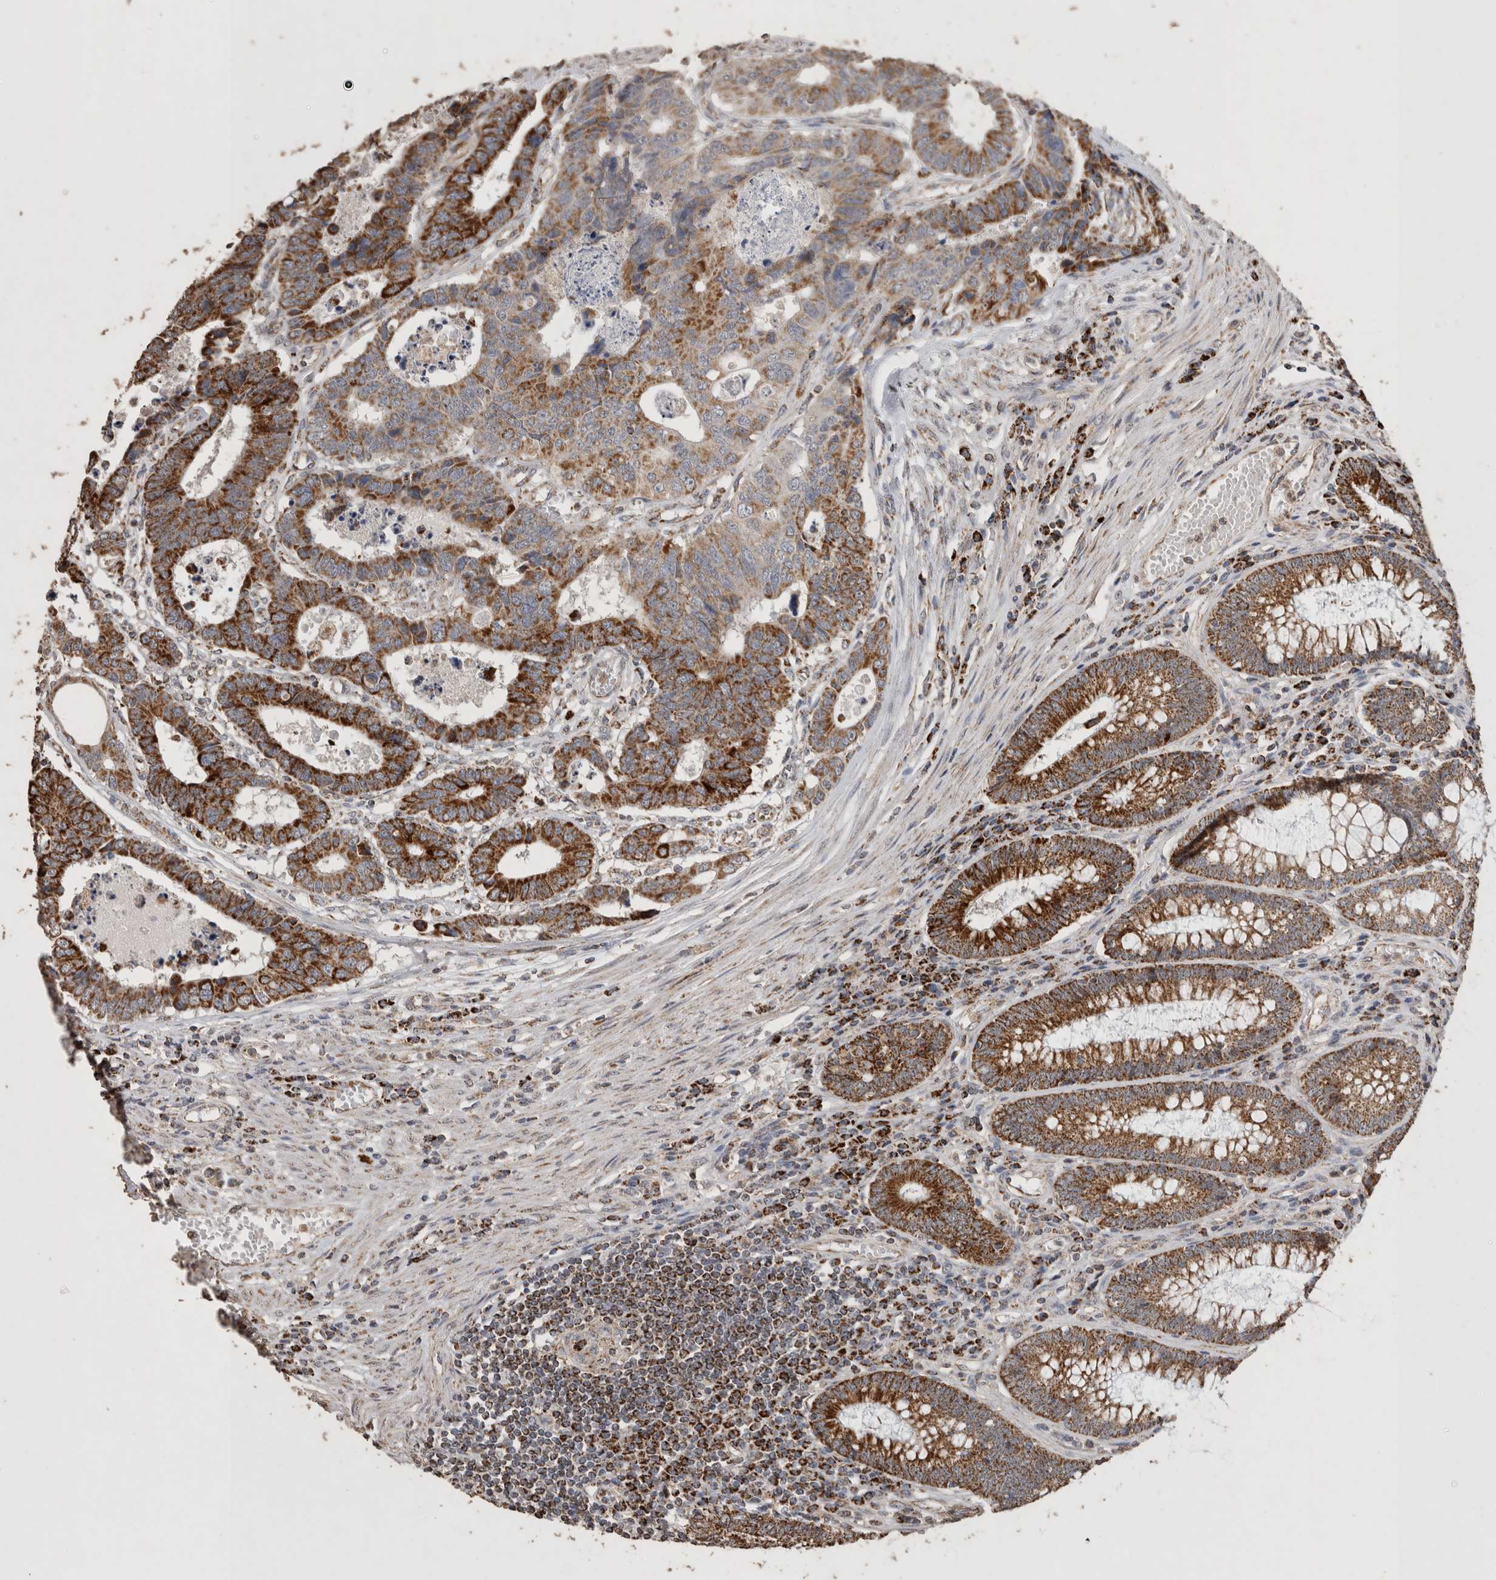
{"staining": {"intensity": "strong", "quantity": ">75%", "location": "cytoplasmic/membranous"}, "tissue": "colorectal cancer", "cell_type": "Tumor cells", "image_type": "cancer", "snomed": [{"axis": "morphology", "description": "Adenocarcinoma, NOS"}, {"axis": "topography", "description": "Rectum"}], "caption": "Adenocarcinoma (colorectal) stained with a protein marker exhibits strong staining in tumor cells.", "gene": "ACADM", "patient": {"sex": "male", "age": 84}}